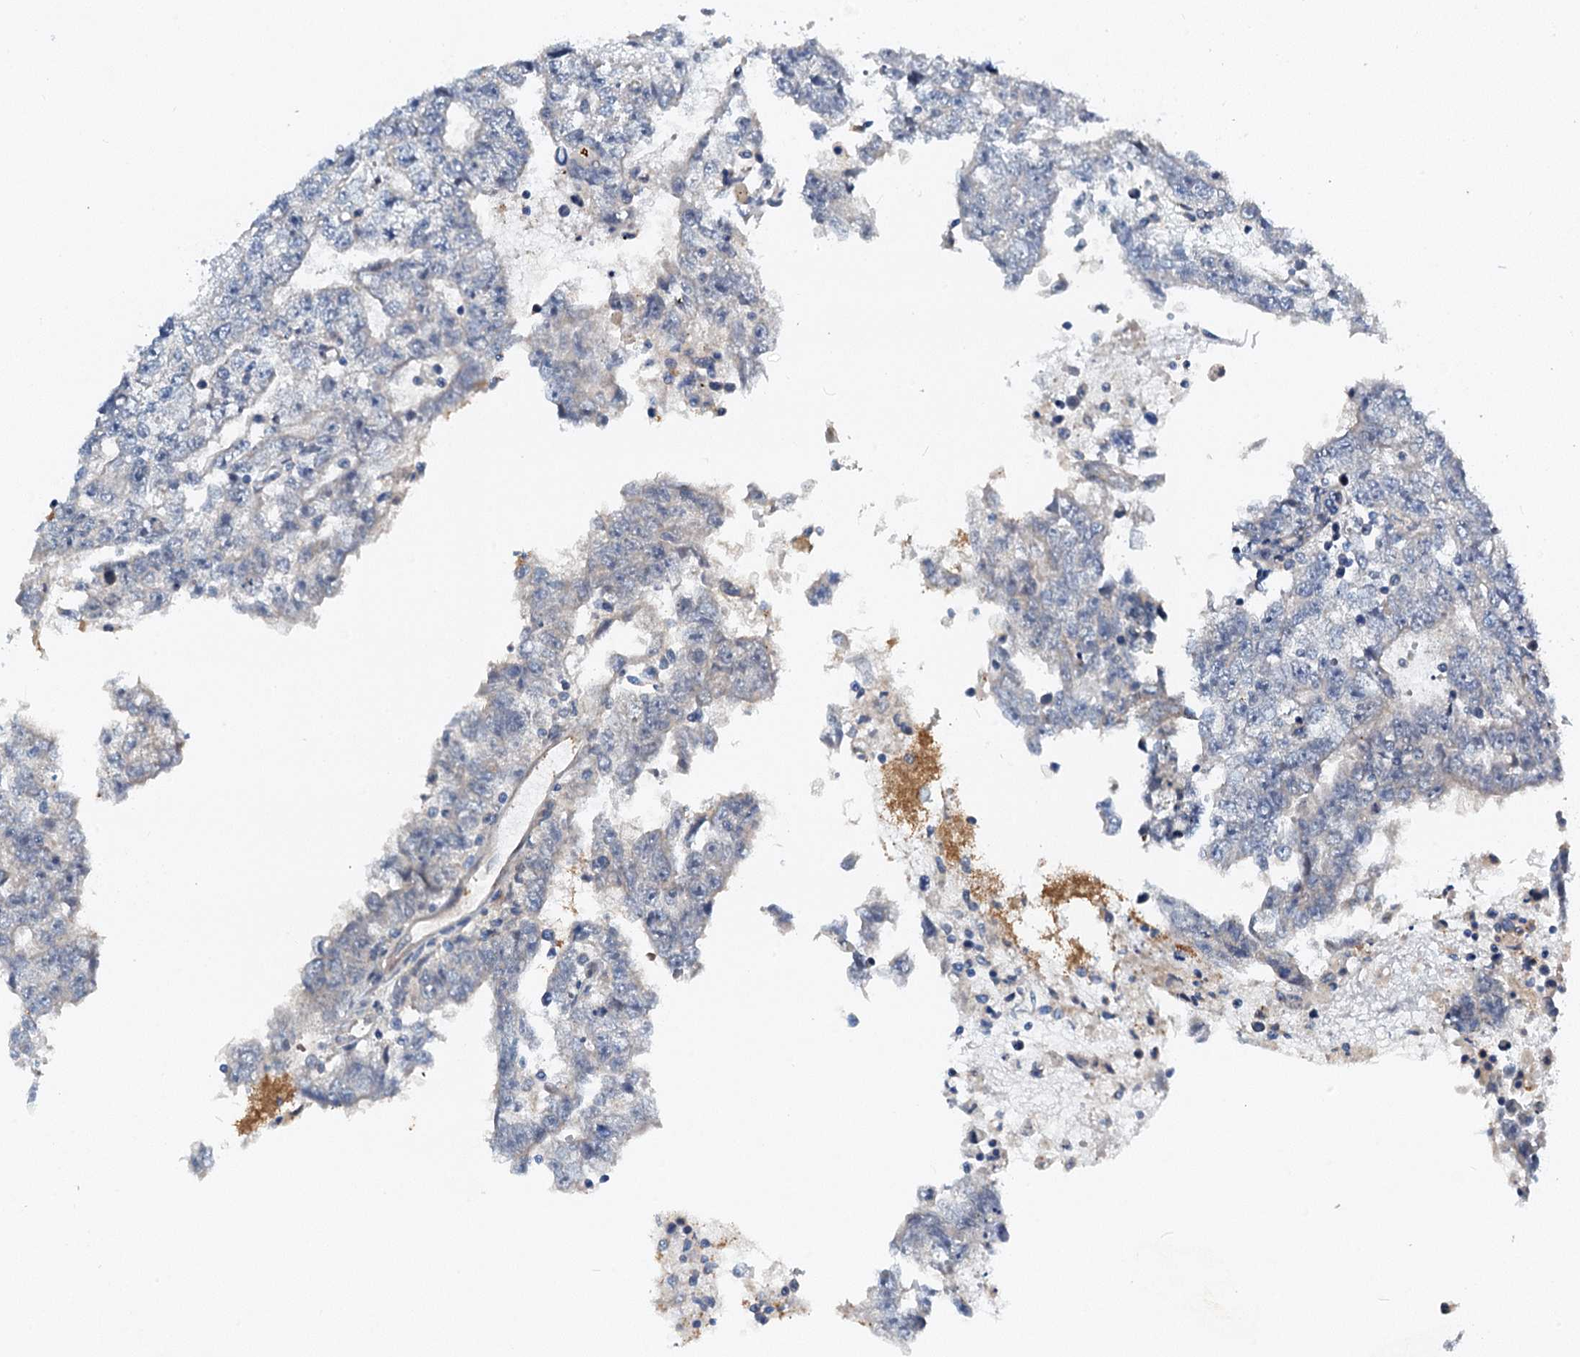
{"staining": {"intensity": "negative", "quantity": "none", "location": "none"}, "tissue": "testis cancer", "cell_type": "Tumor cells", "image_type": "cancer", "snomed": [{"axis": "morphology", "description": "Carcinoma, Embryonal, NOS"}, {"axis": "topography", "description": "Testis"}], "caption": "This is a micrograph of immunohistochemistry staining of testis cancer (embryonal carcinoma), which shows no expression in tumor cells.", "gene": "ZNF606", "patient": {"sex": "male", "age": 25}}